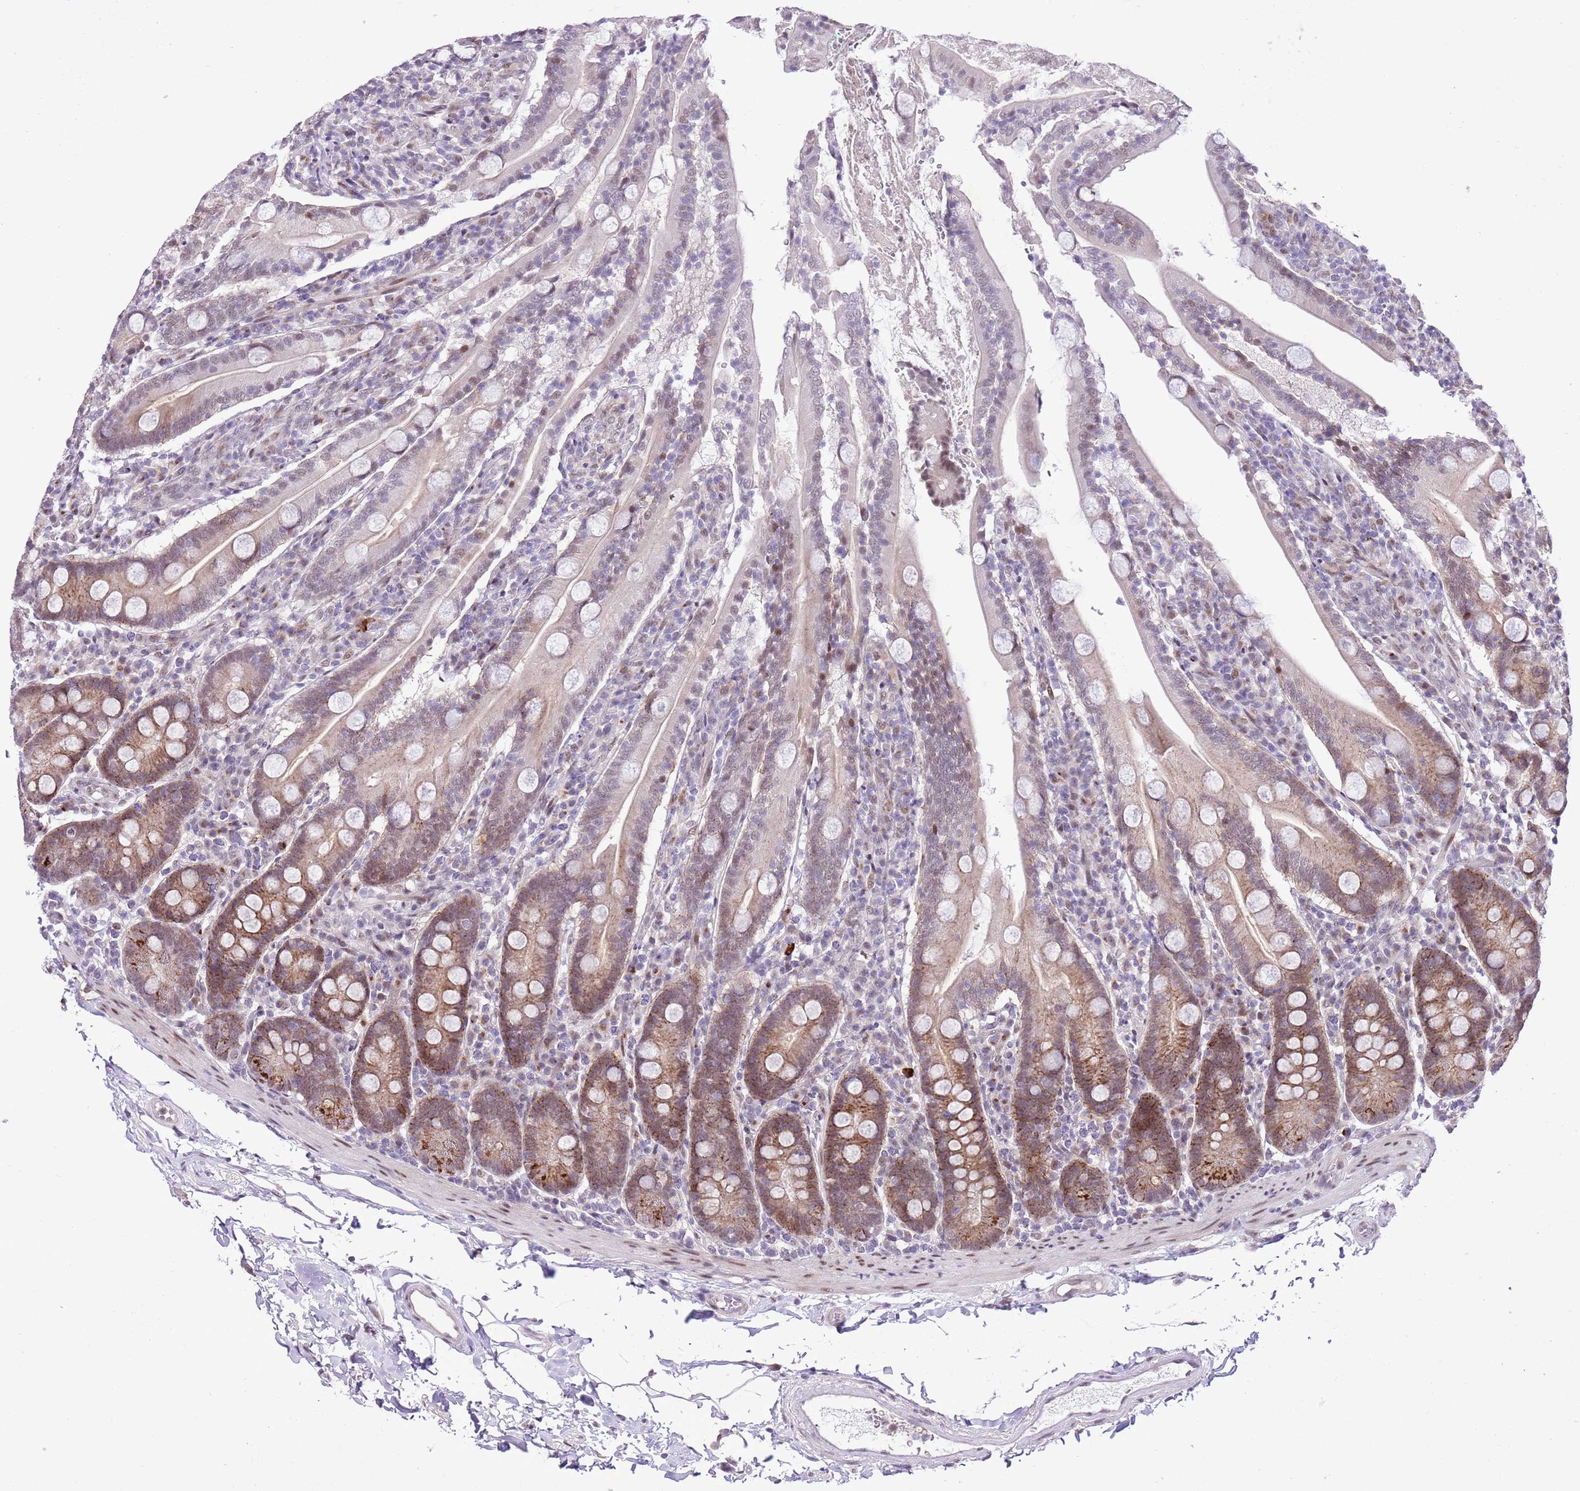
{"staining": {"intensity": "moderate", "quantity": "<25%", "location": "cytoplasmic/membranous,nuclear"}, "tissue": "duodenum", "cell_type": "Glandular cells", "image_type": "normal", "snomed": [{"axis": "morphology", "description": "Normal tissue, NOS"}, {"axis": "topography", "description": "Duodenum"}], "caption": "A high-resolution image shows immunohistochemistry staining of normal duodenum, which reveals moderate cytoplasmic/membranous,nuclear positivity in approximately <25% of glandular cells.", "gene": "NACC2", "patient": {"sex": "male", "age": 35}}